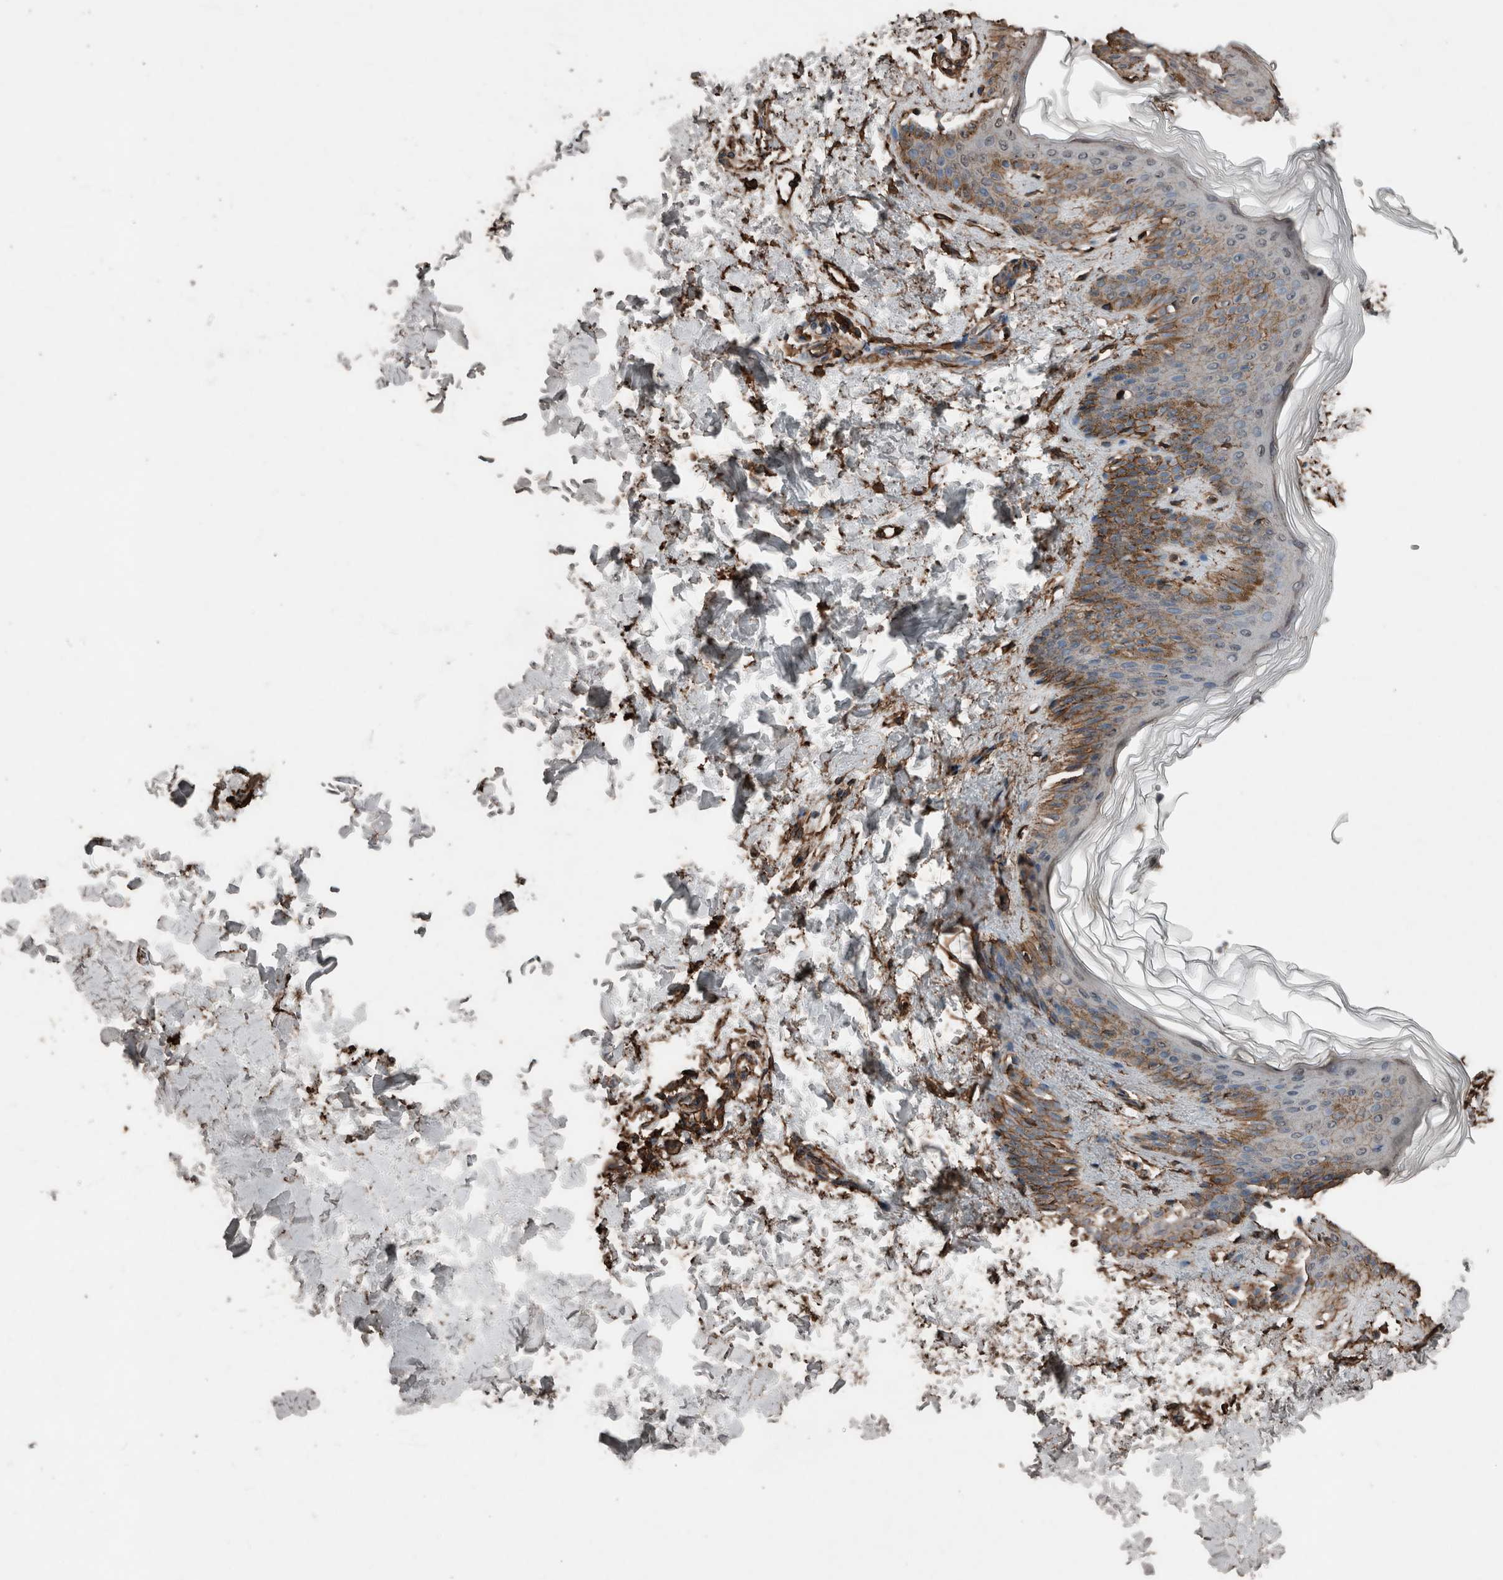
{"staining": {"intensity": "moderate", "quantity": ">75%", "location": "cytoplasmic/membranous"}, "tissue": "skin", "cell_type": "Fibroblasts", "image_type": "normal", "snomed": [{"axis": "morphology", "description": "Normal tissue, NOS"}, {"axis": "morphology", "description": "Neoplasm, benign, NOS"}, {"axis": "topography", "description": "Skin"}, {"axis": "topography", "description": "Soft tissue"}], "caption": "Immunohistochemistry (IHC) photomicrograph of unremarkable human skin stained for a protein (brown), which exhibits medium levels of moderate cytoplasmic/membranous staining in approximately >75% of fibroblasts.", "gene": "S100A10", "patient": {"sex": "male", "age": 26}}